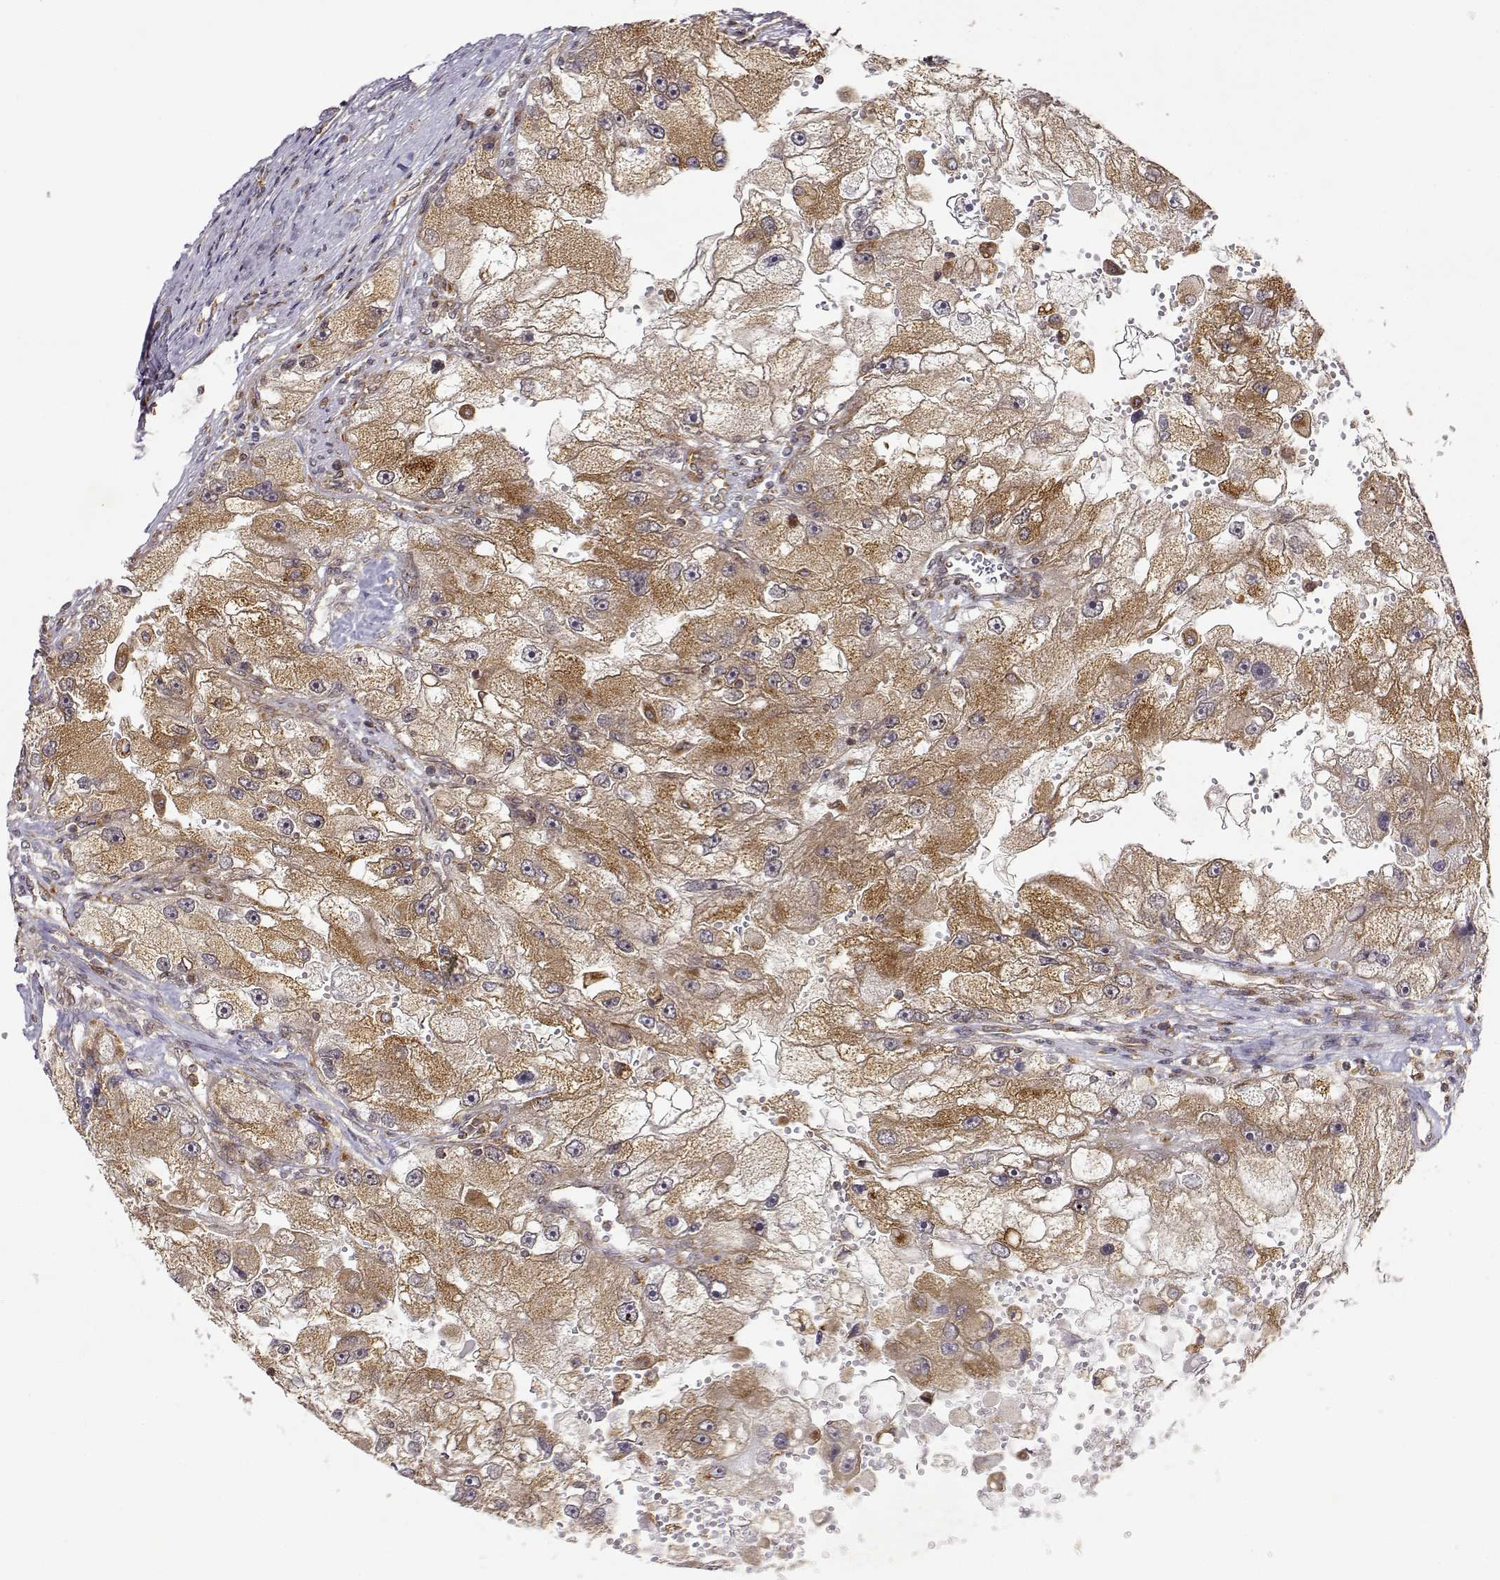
{"staining": {"intensity": "moderate", "quantity": ">75%", "location": "cytoplasmic/membranous"}, "tissue": "renal cancer", "cell_type": "Tumor cells", "image_type": "cancer", "snomed": [{"axis": "morphology", "description": "Adenocarcinoma, NOS"}, {"axis": "topography", "description": "Kidney"}], "caption": "Renal adenocarcinoma stained for a protein exhibits moderate cytoplasmic/membranous positivity in tumor cells. The staining was performed using DAB (3,3'-diaminobenzidine), with brown indicating positive protein expression. Nuclei are stained blue with hematoxylin.", "gene": "RNF13", "patient": {"sex": "male", "age": 63}}